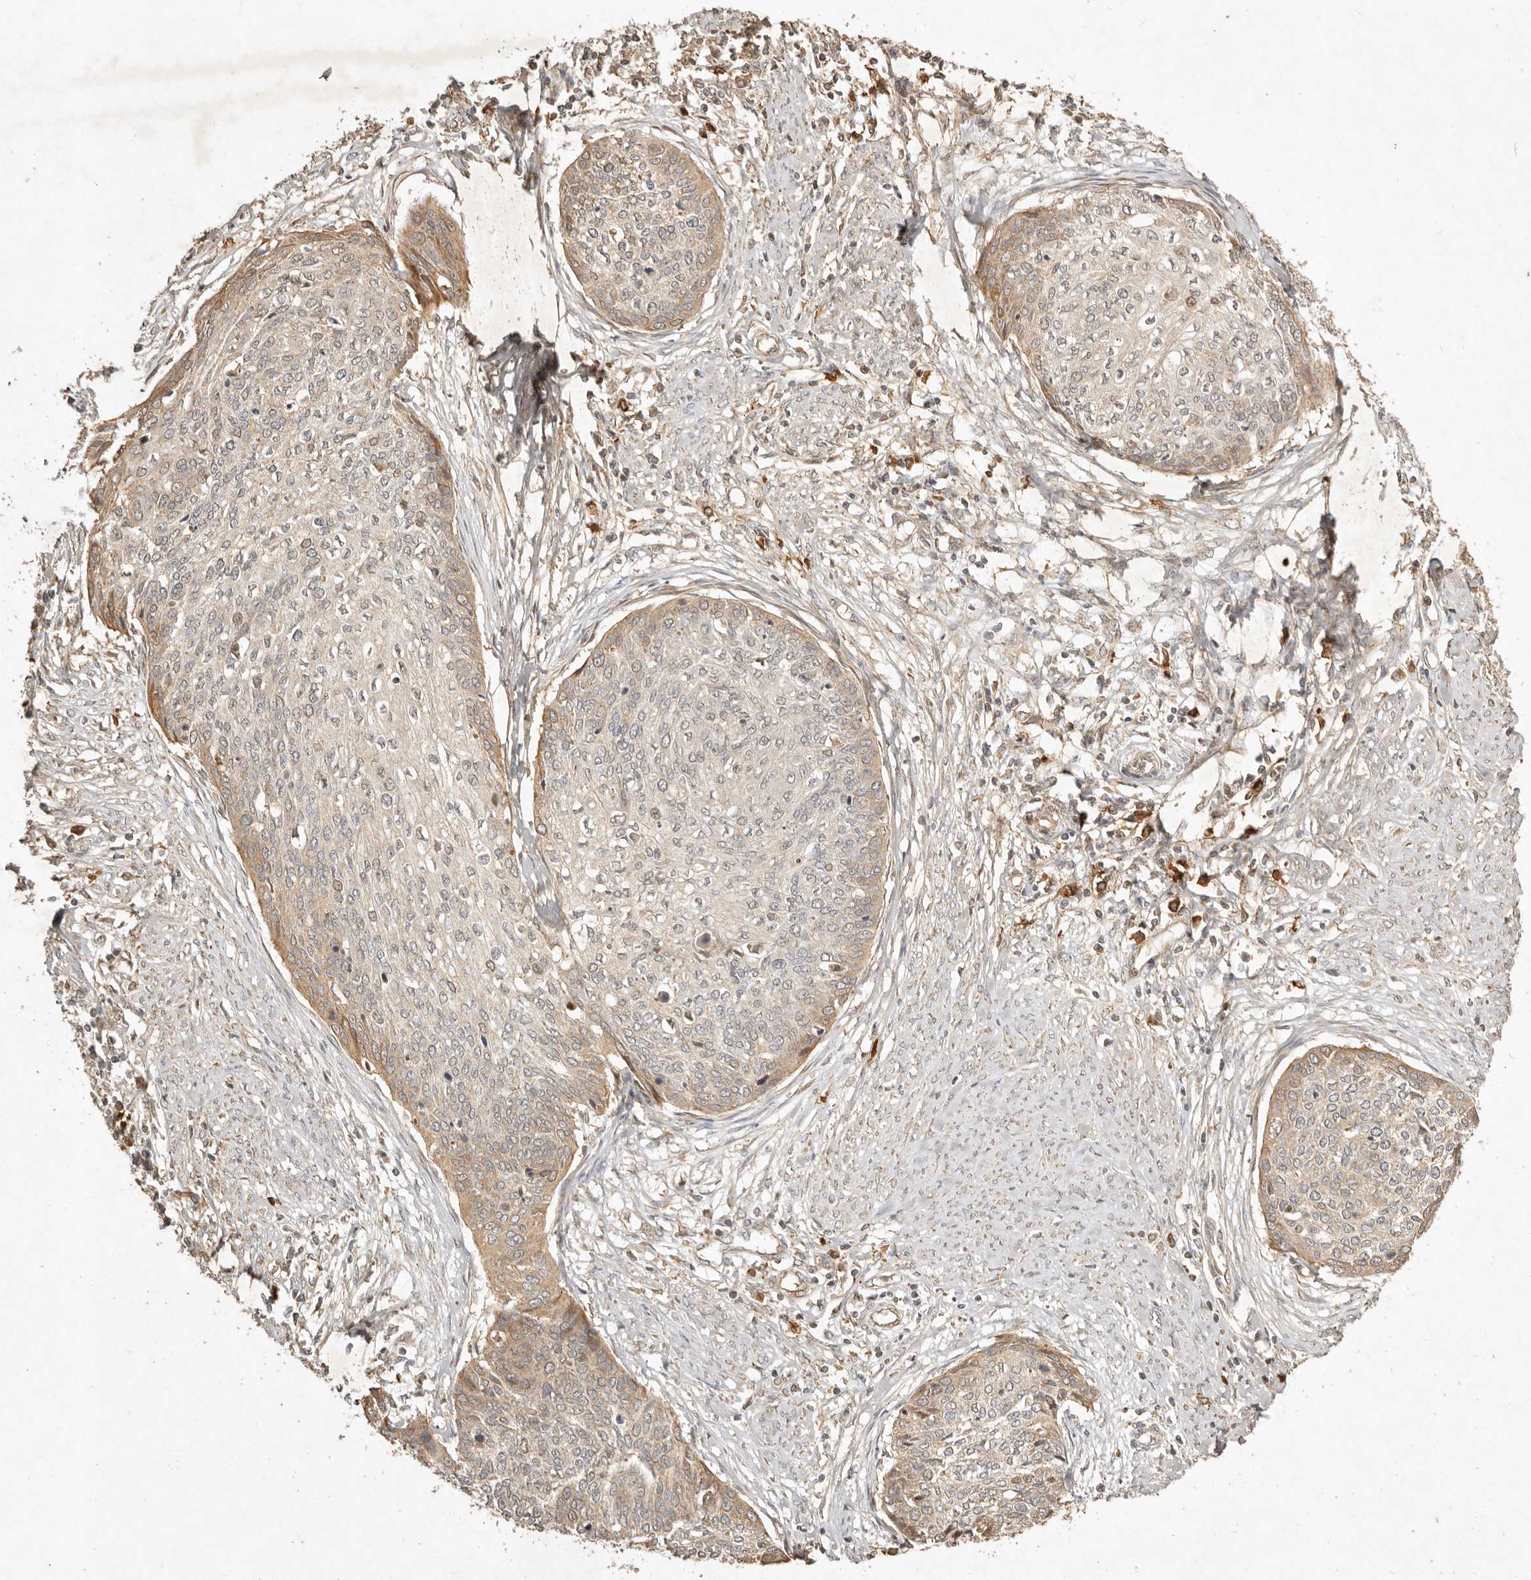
{"staining": {"intensity": "weak", "quantity": "25%-75%", "location": "cytoplasmic/membranous"}, "tissue": "cervical cancer", "cell_type": "Tumor cells", "image_type": "cancer", "snomed": [{"axis": "morphology", "description": "Squamous cell carcinoma, NOS"}, {"axis": "topography", "description": "Cervix"}], "caption": "Protein expression by IHC displays weak cytoplasmic/membranous expression in approximately 25%-75% of tumor cells in cervical cancer (squamous cell carcinoma). (DAB (3,3'-diaminobenzidine) IHC, brown staining for protein, blue staining for nuclei).", "gene": "CLEC4C", "patient": {"sex": "female", "age": 37}}